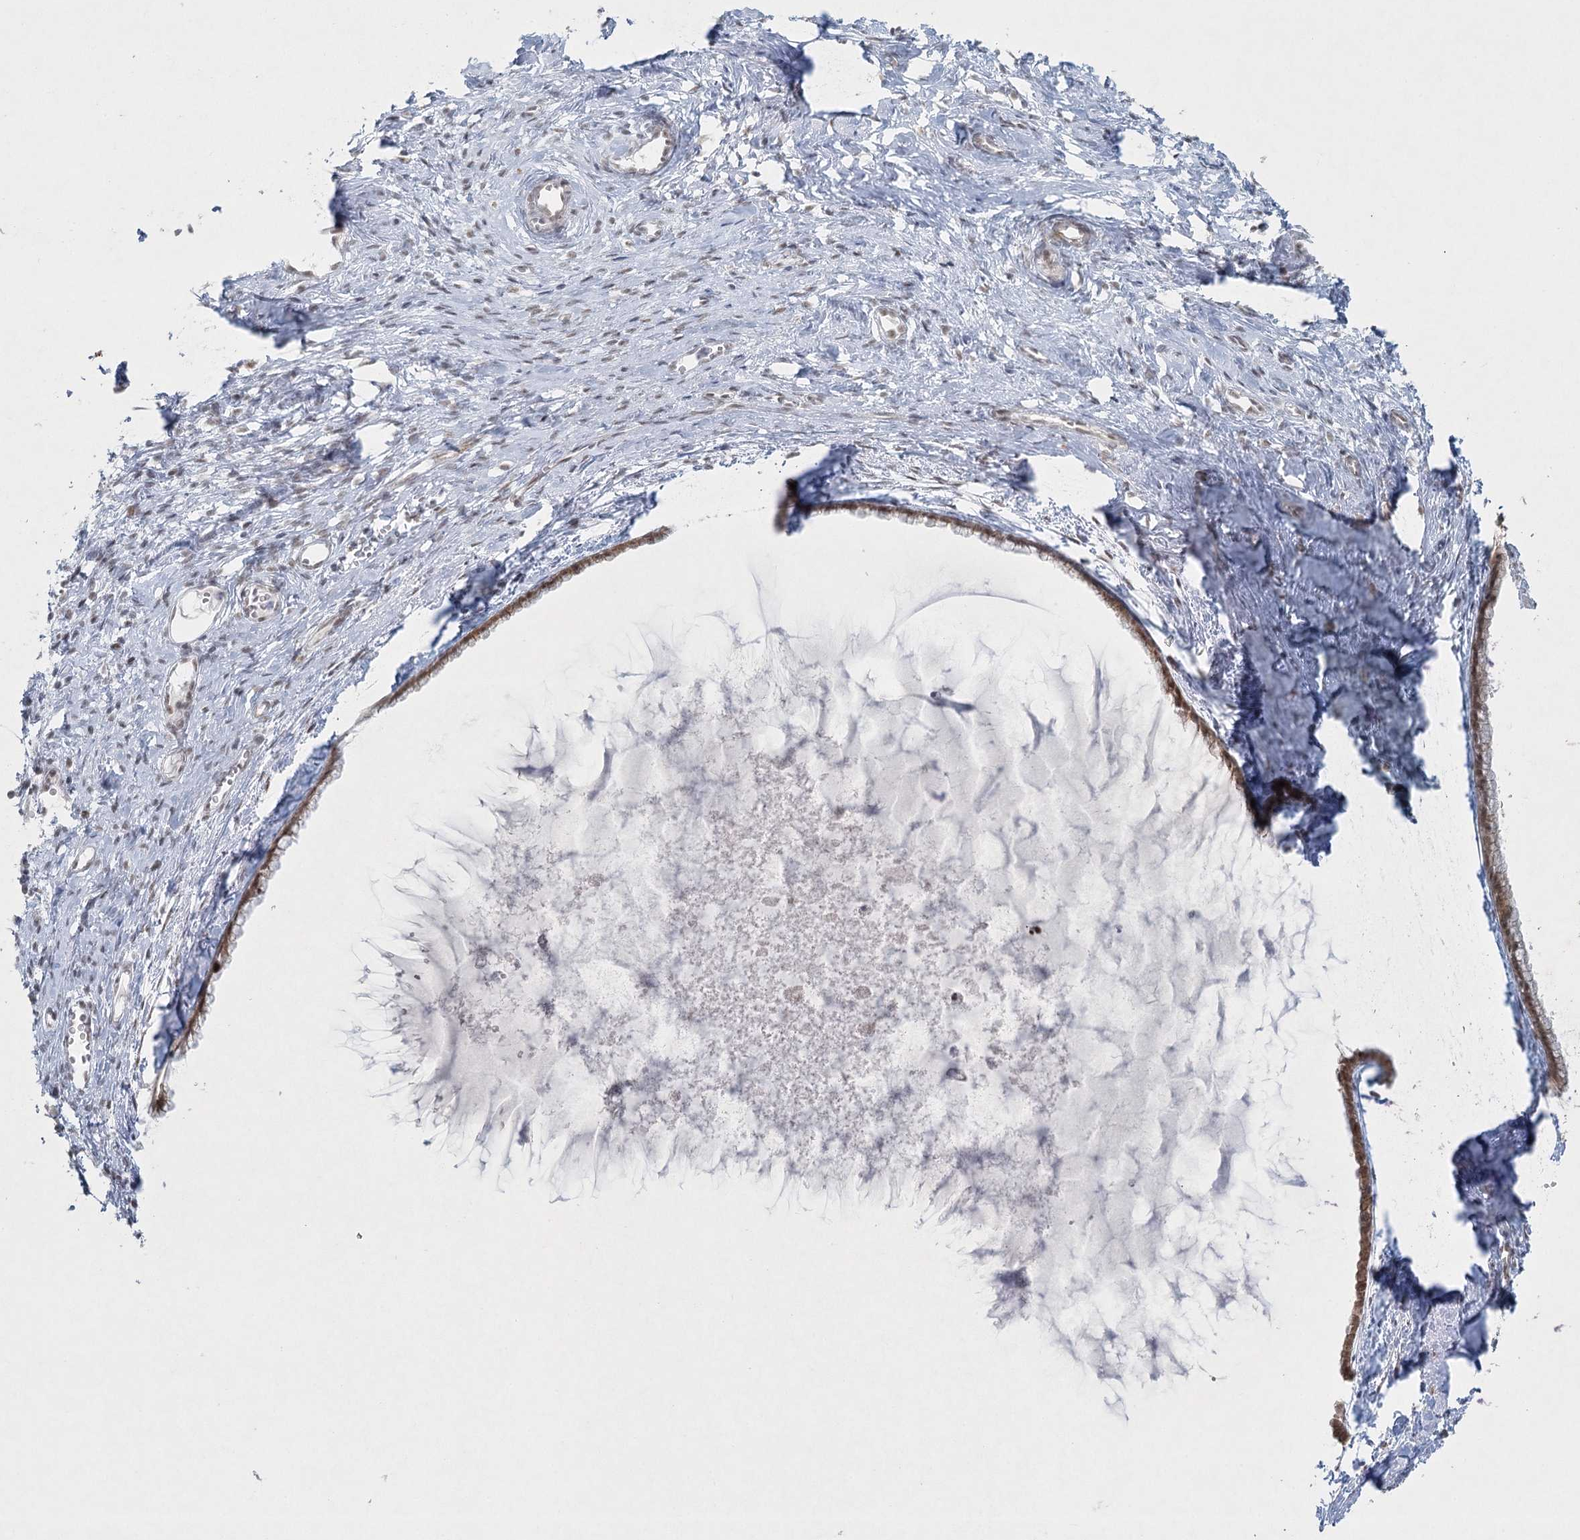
{"staining": {"intensity": "moderate", "quantity": ">75%", "location": "nuclear"}, "tissue": "cervix", "cell_type": "Glandular cells", "image_type": "normal", "snomed": [{"axis": "morphology", "description": "Normal tissue, NOS"}, {"axis": "topography", "description": "Cervix"}], "caption": "This photomicrograph demonstrates immunohistochemistry (IHC) staining of normal cervix, with medium moderate nuclear expression in approximately >75% of glandular cells.", "gene": "U2SURP", "patient": {"sex": "female", "age": 75}}